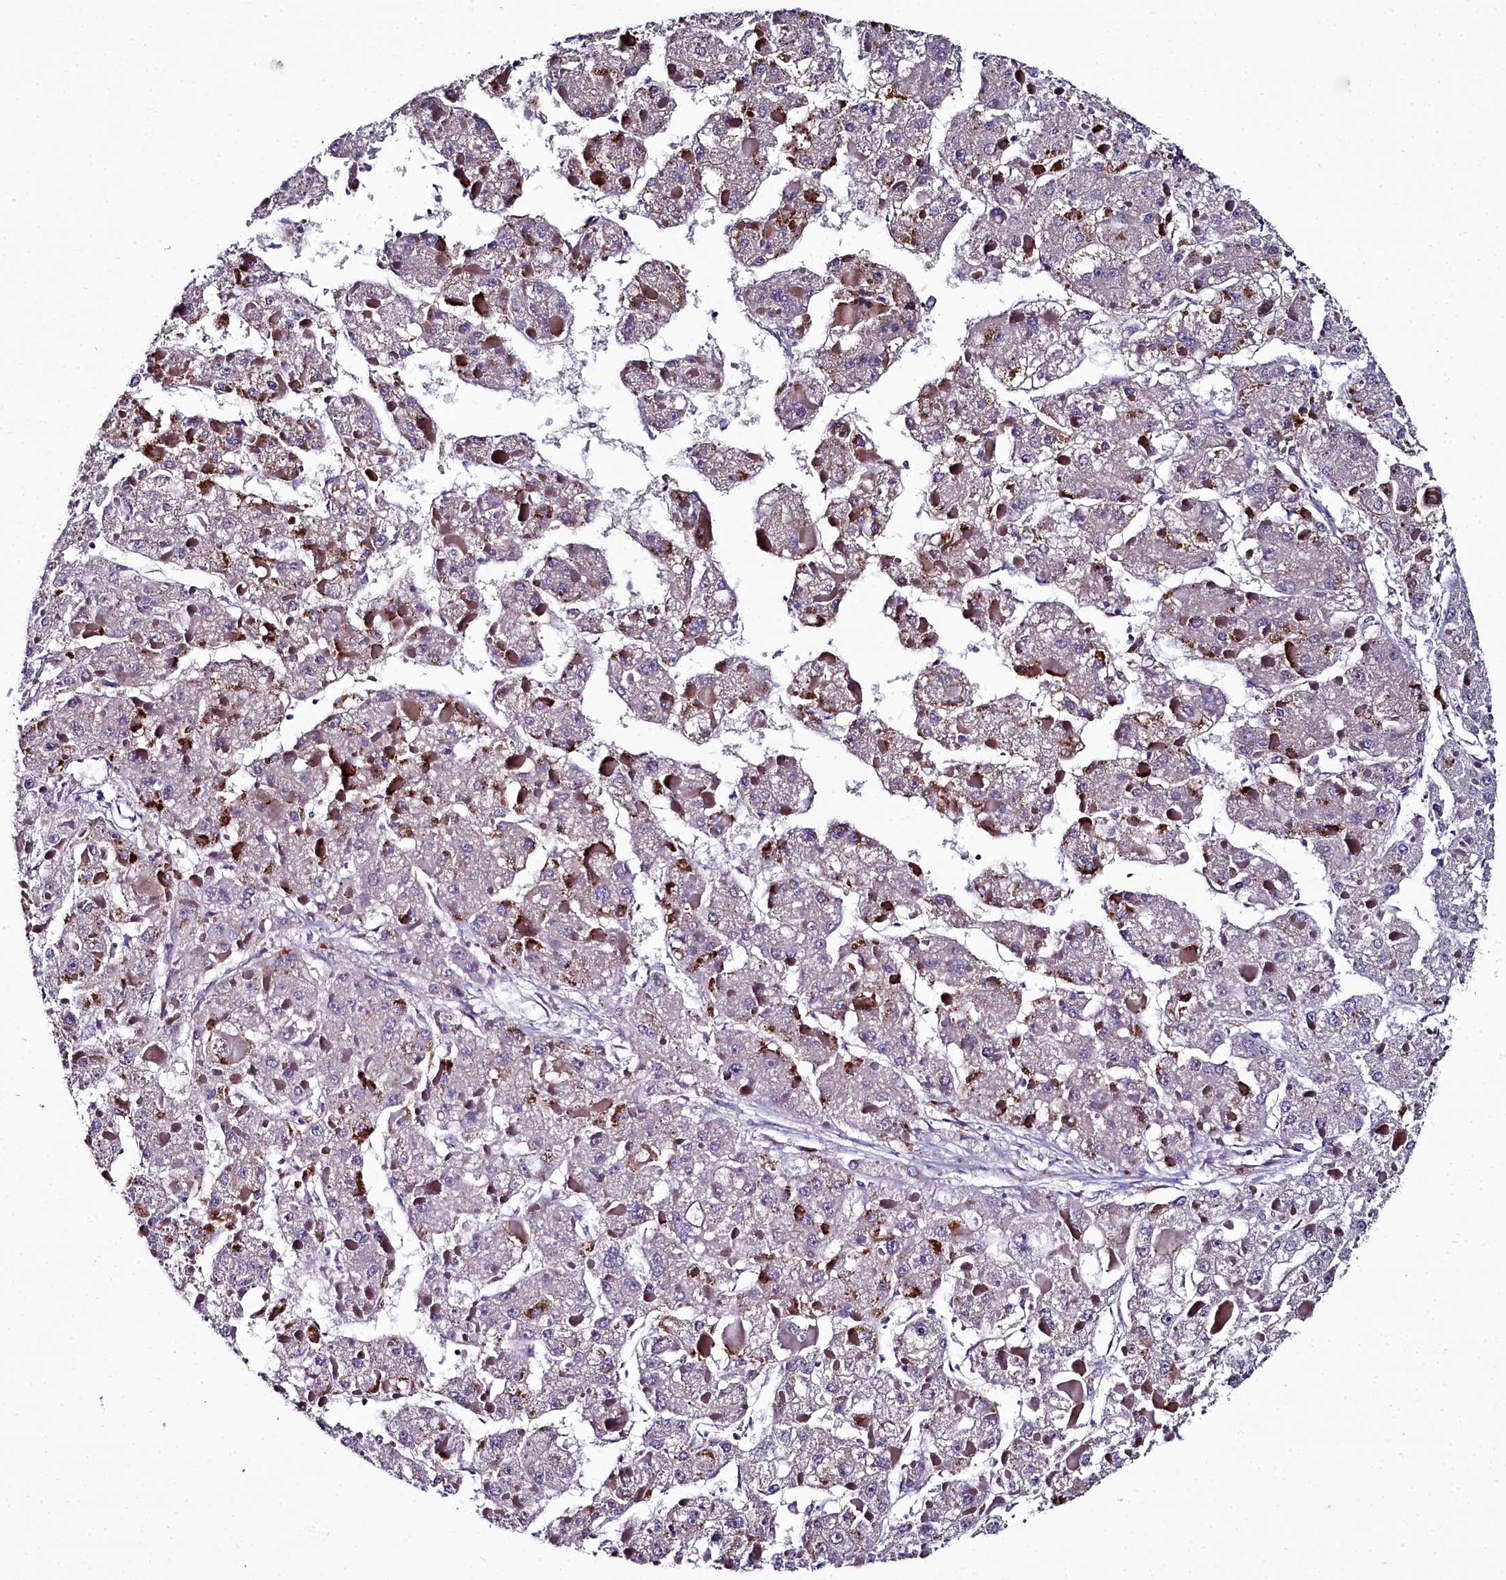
{"staining": {"intensity": "moderate", "quantity": "<25%", "location": "cytoplasmic/membranous"}, "tissue": "liver cancer", "cell_type": "Tumor cells", "image_type": "cancer", "snomed": [{"axis": "morphology", "description": "Carcinoma, Hepatocellular, NOS"}, {"axis": "topography", "description": "Liver"}], "caption": "Protein staining by IHC reveals moderate cytoplasmic/membranous expression in about <25% of tumor cells in liver cancer.", "gene": "NT5M", "patient": {"sex": "female", "age": 73}}